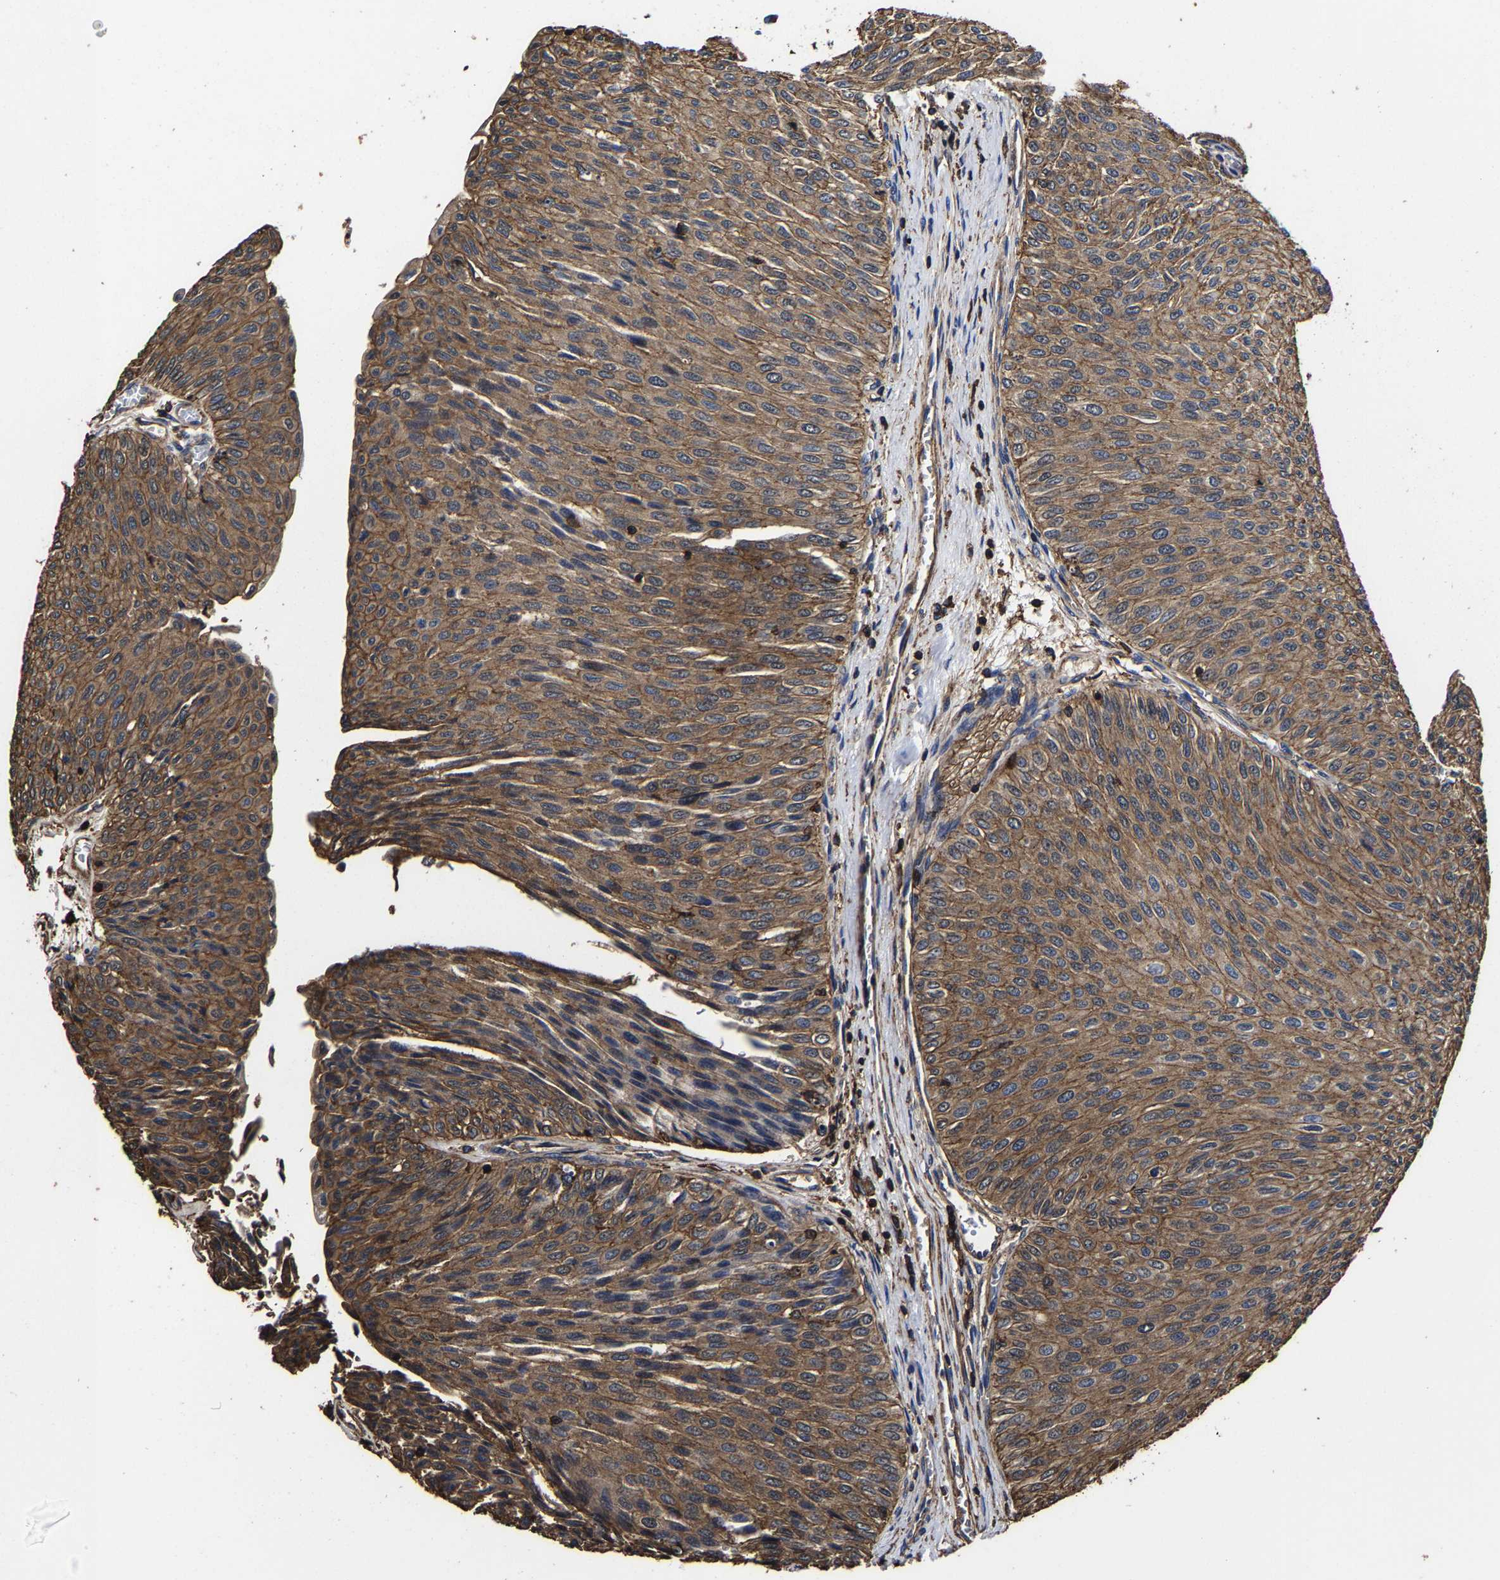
{"staining": {"intensity": "moderate", "quantity": ">75%", "location": "cytoplasmic/membranous"}, "tissue": "urothelial cancer", "cell_type": "Tumor cells", "image_type": "cancer", "snomed": [{"axis": "morphology", "description": "Urothelial carcinoma, Low grade"}, {"axis": "topography", "description": "Urinary bladder"}], "caption": "Immunohistochemistry (IHC) image of neoplastic tissue: human low-grade urothelial carcinoma stained using immunohistochemistry (IHC) shows medium levels of moderate protein expression localized specifically in the cytoplasmic/membranous of tumor cells, appearing as a cytoplasmic/membranous brown color.", "gene": "SSH3", "patient": {"sex": "male", "age": 78}}